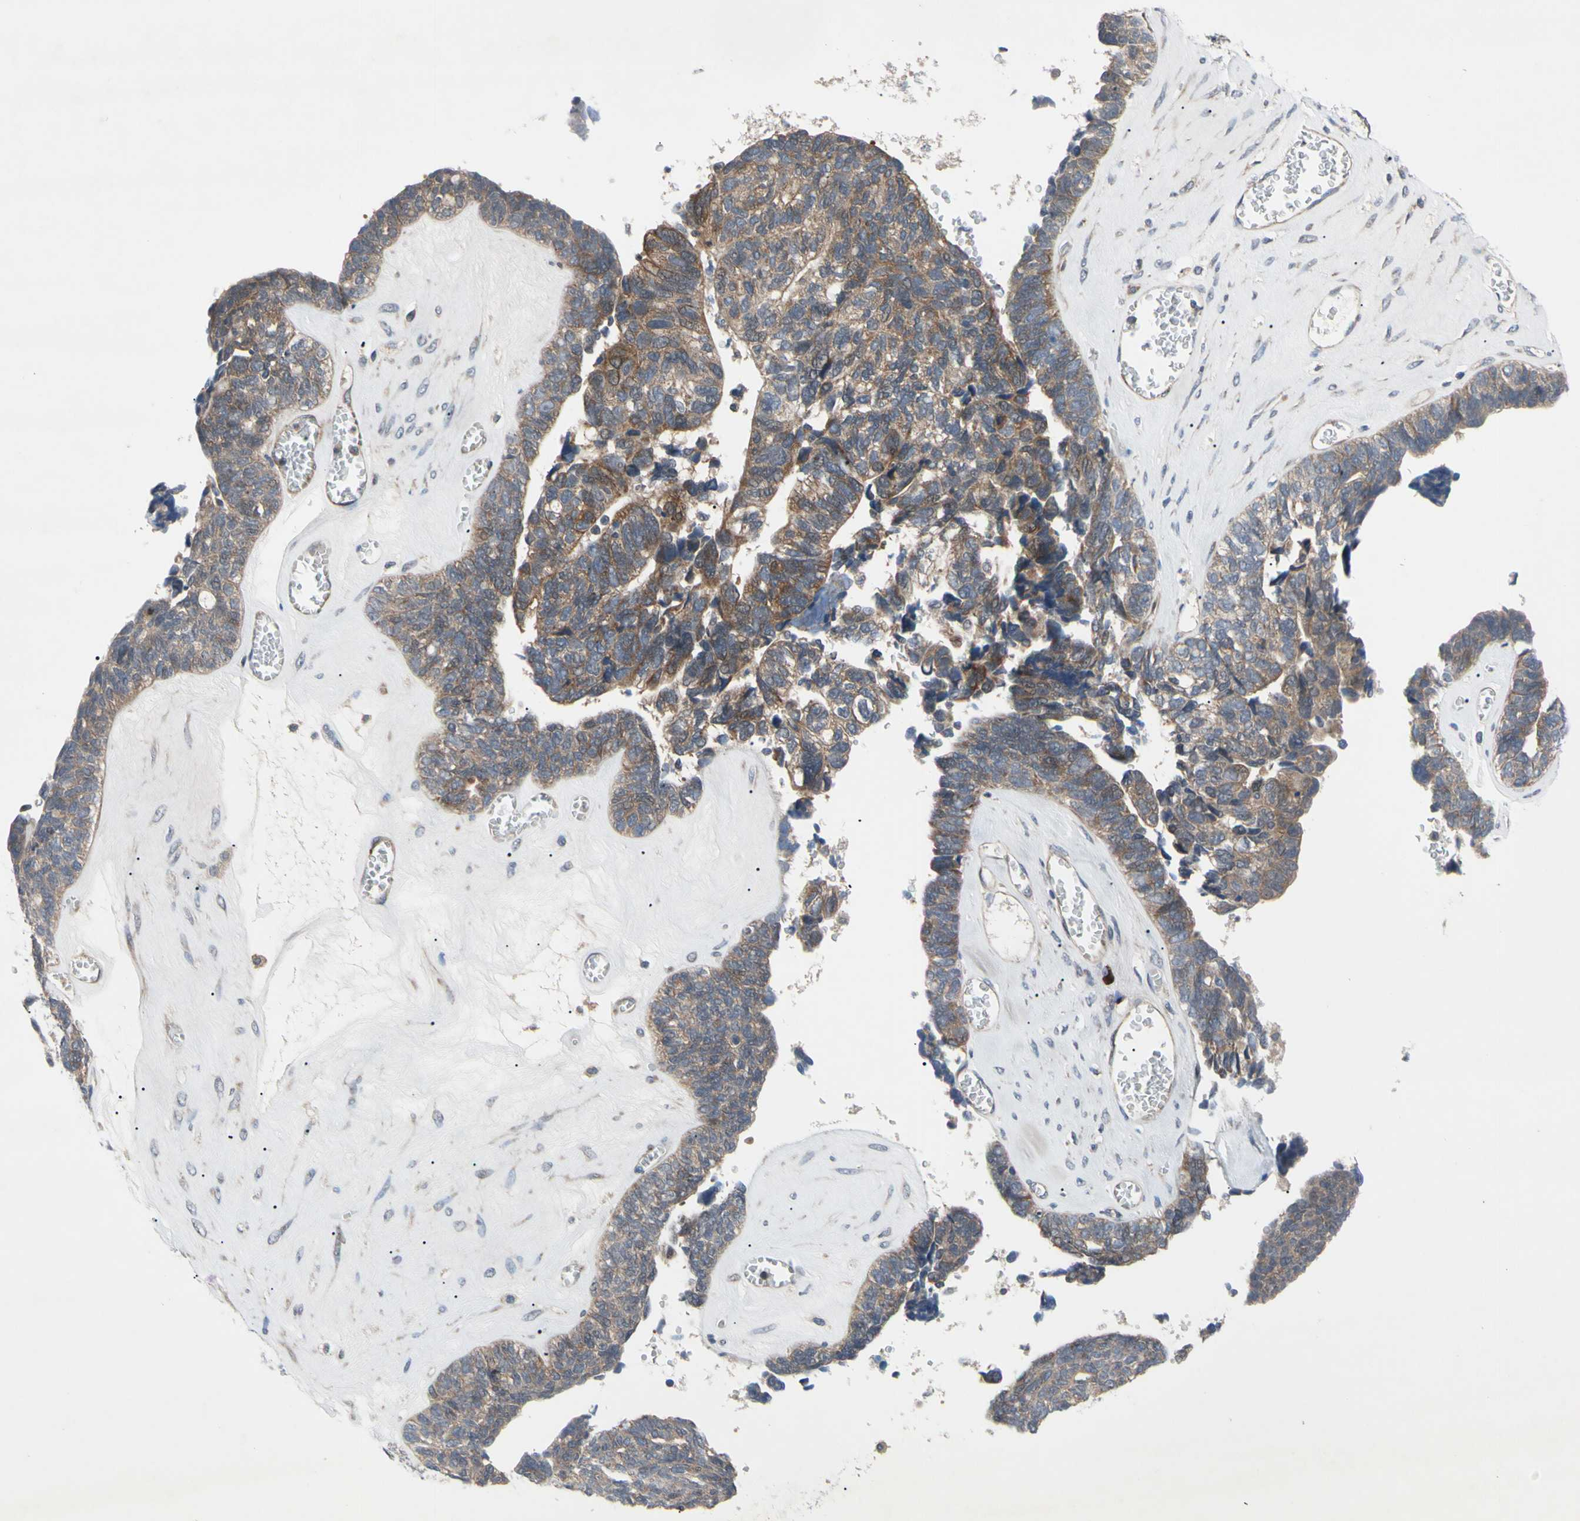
{"staining": {"intensity": "moderate", "quantity": ">75%", "location": "cytoplasmic/membranous"}, "tissue": "ovarian cancer", "cell_type": "Tumor cells", "image_type": "cancer", "snomed": [{"axis": "morphology", "description": "Cystadenocarcinoma, serous, NOS"}, {"axis": "topography", "description": "Ovary"}], "caption": "Approximately >75% of tumor cells in human ovarian cancer (serous cystadenocarcinoma) demonstrate moderate cytoplasmic/membranous protein staining as visualized by brown immunohistochemical staining.", "gene": "SVIL", "patient": {"sex": "female", "age": 79}}